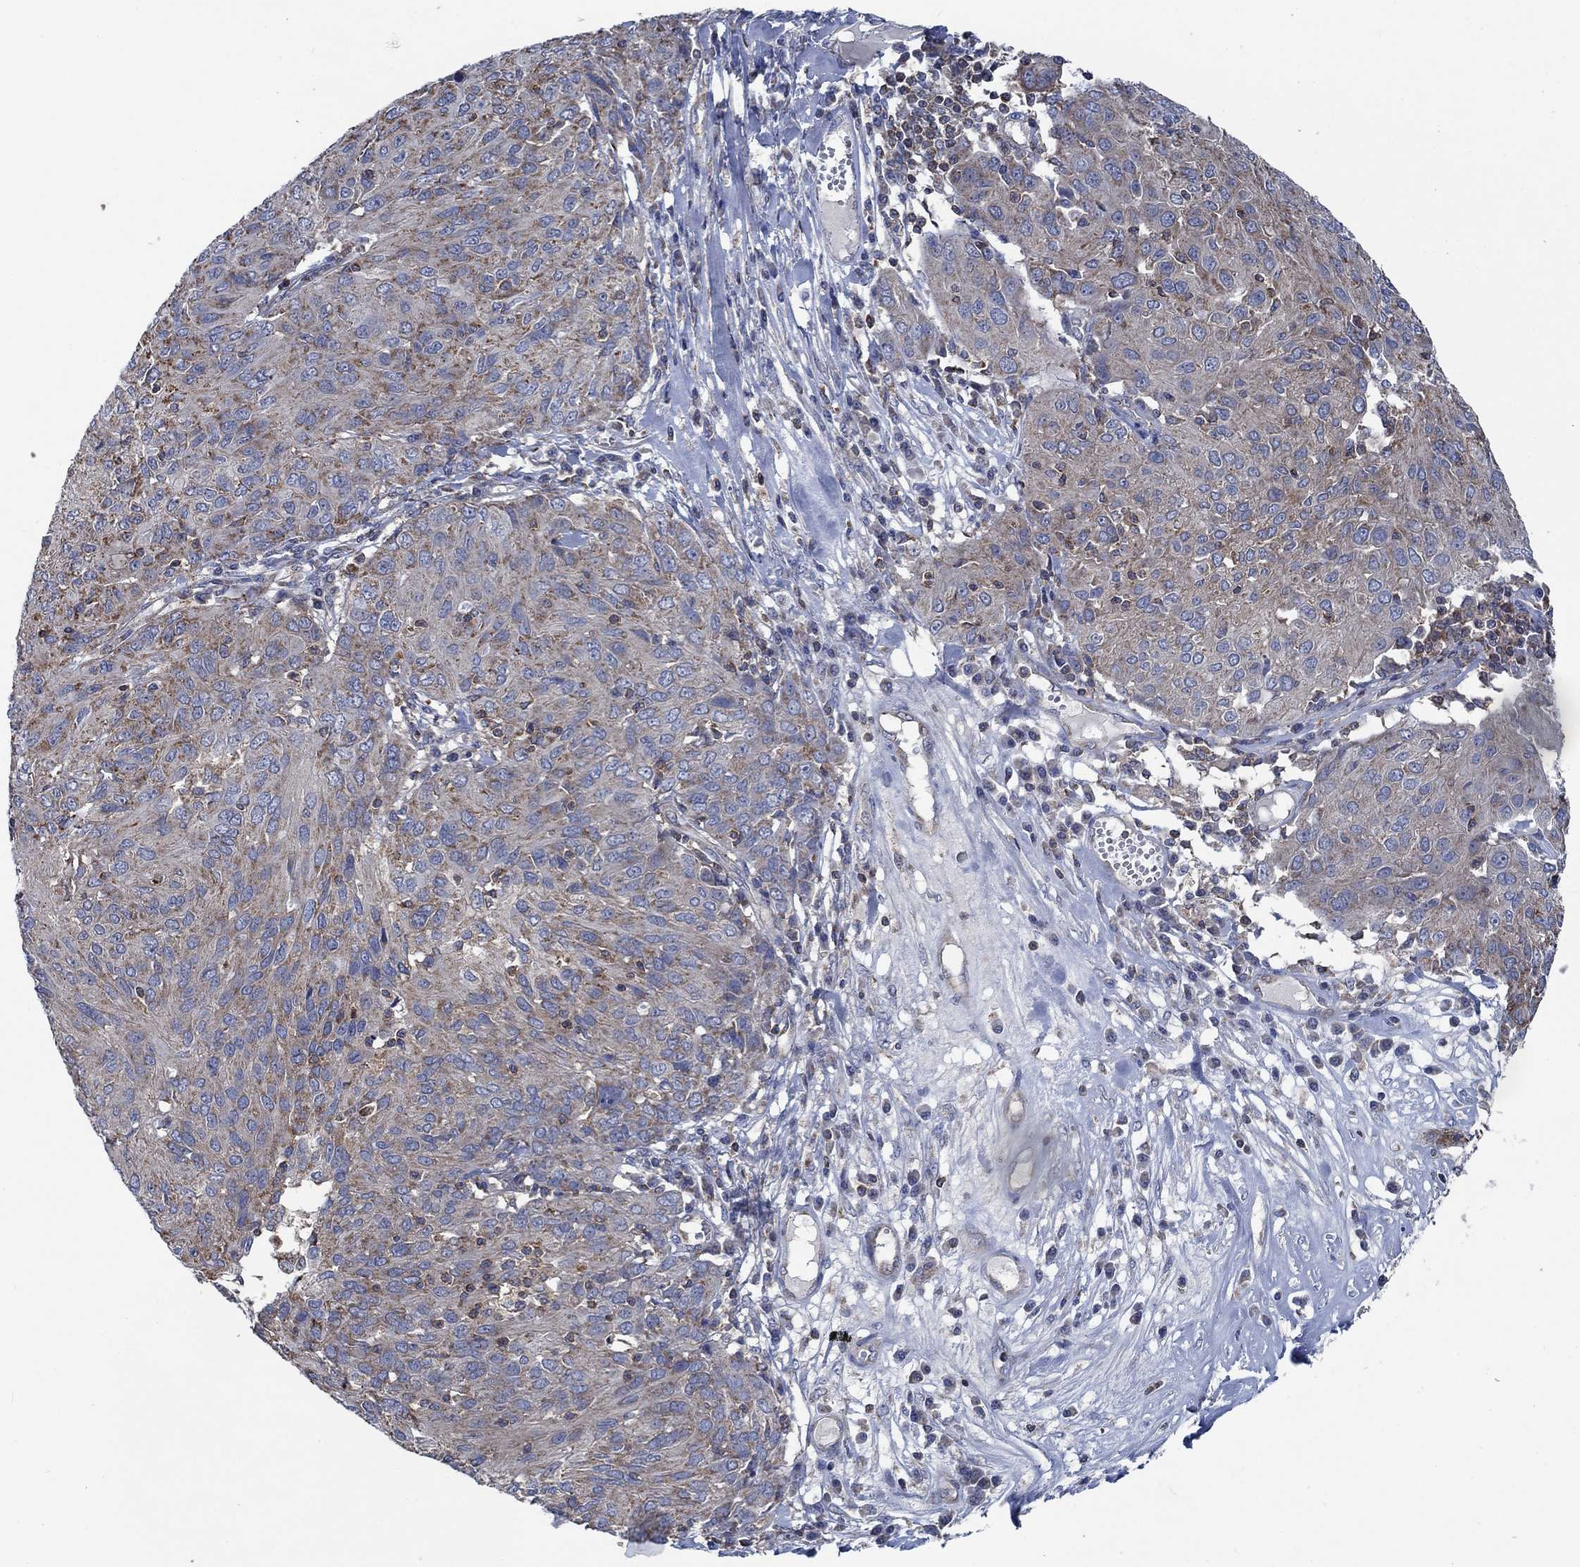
{"staining": {"intensity": "weak", "quantity": ">75%", "location": "cytoplasmic/membranous"}, "tissue": "ovarian cancer", "cell_type": "Tumor cells", "image_type": "cancer", "snomed": [{"axis": "morphology", "description": "Carcinoma, endometroid"}, {"axis": "topography", "description": "Ovary"}], "caption": "Human ovarian cancer (endometroid carcinoma) stained for a protein (brown) reveals weak cytoplasmic/membranous positive expression in about >75% of tumor cells.", "gene": "STXBP6", "patient": {"sex": "female", "age": 50}}